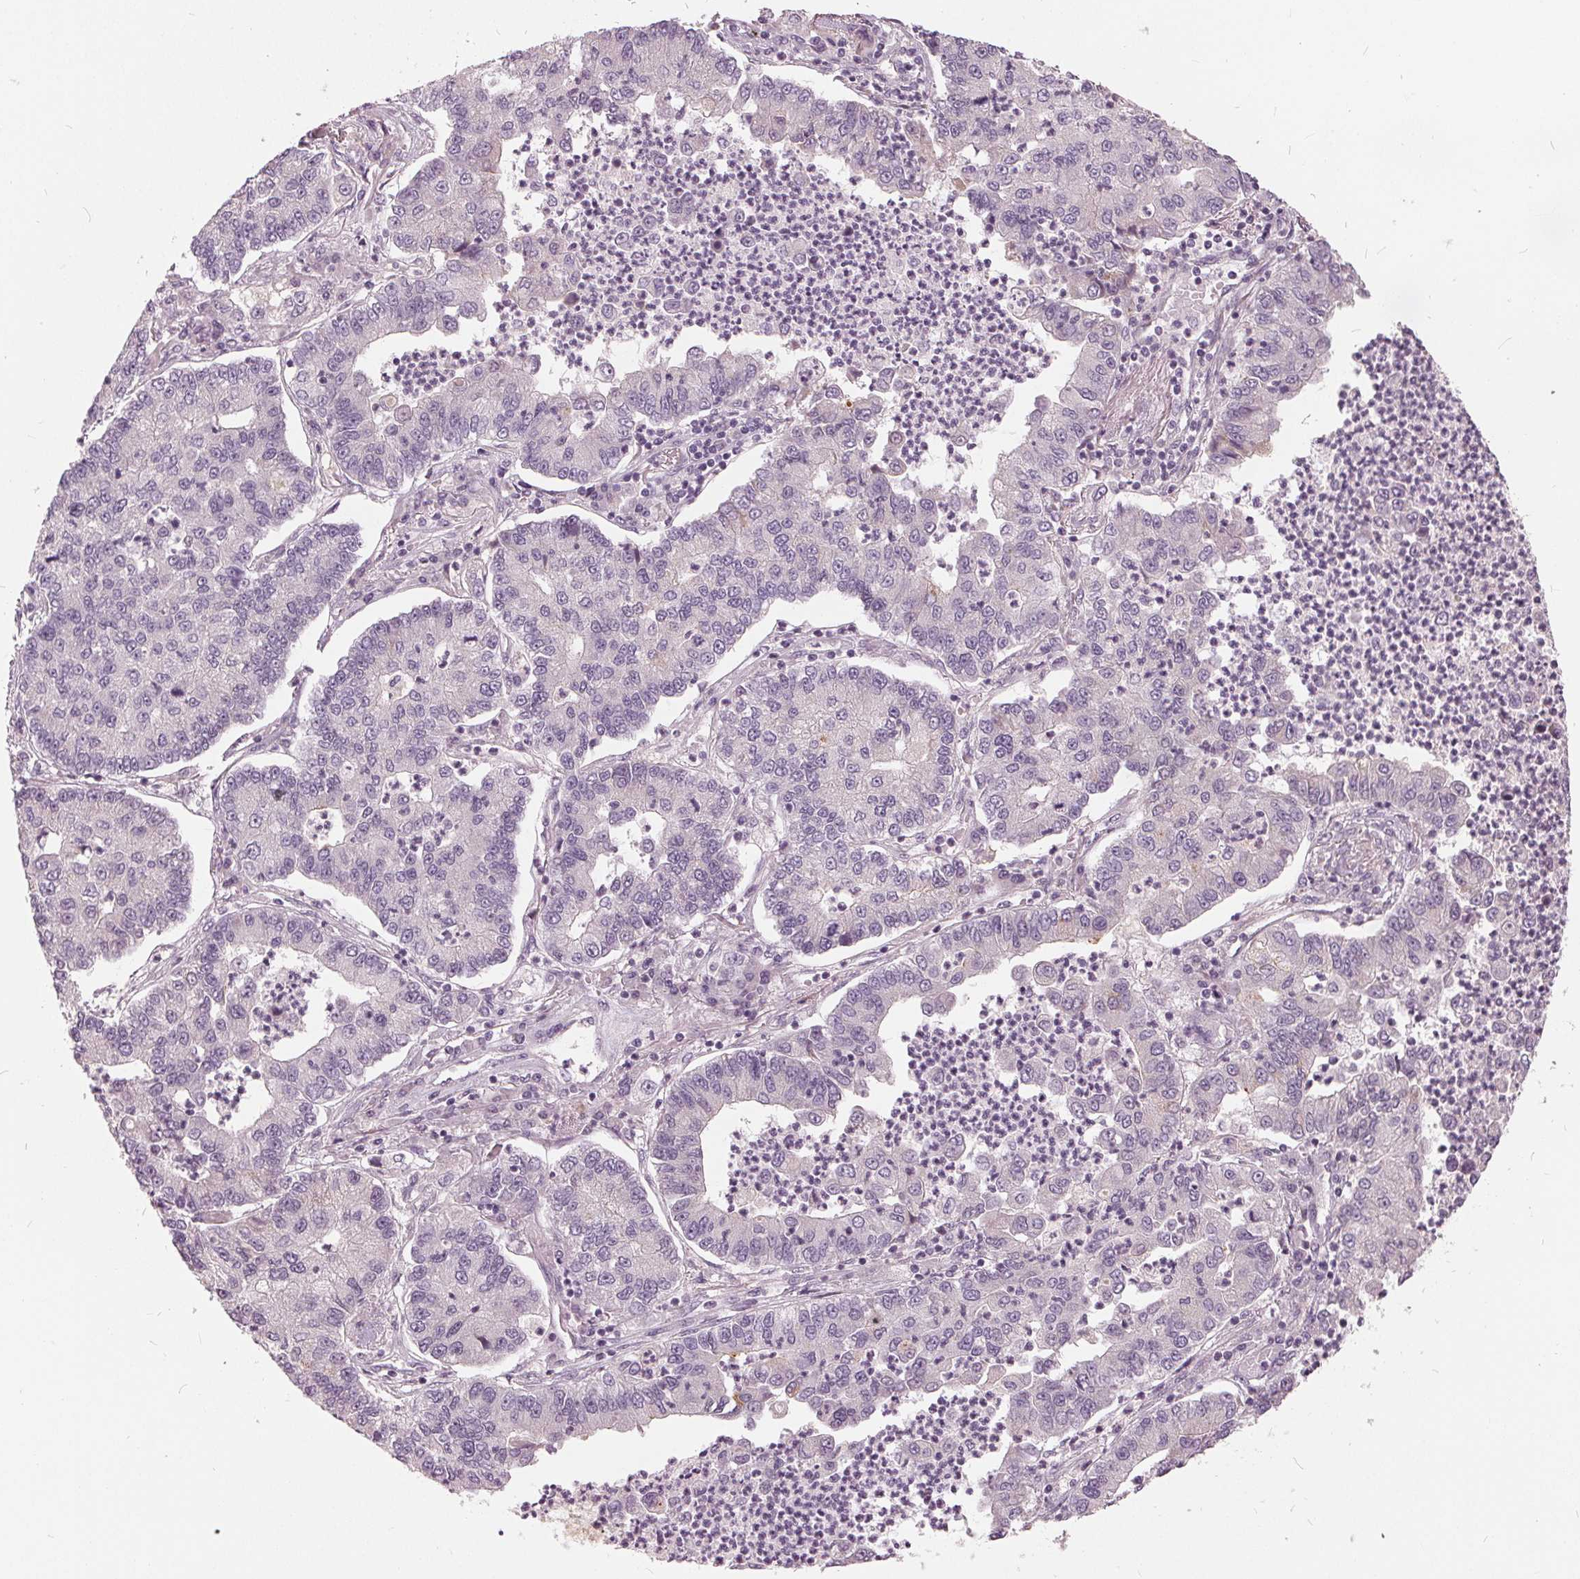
{"staining": {"intensity": "negative", "quantity": "none", "location": "none"}, "tissue": "lung cancer", "cell_type": "Tumor cells", "image_type": "cancer", "snomed": [{"axis": "morphology", "description": "Adenocarcinoma, NOS"}, {"axis": "topography", "description": "Lung"}], "caption": "This is an immunohistochemistry (IHC) photomicrograph of lung cancer. There is no positivity in tumor cells.", "gene": "KLK13", "patient": {"sex": "female", "age": 57}}